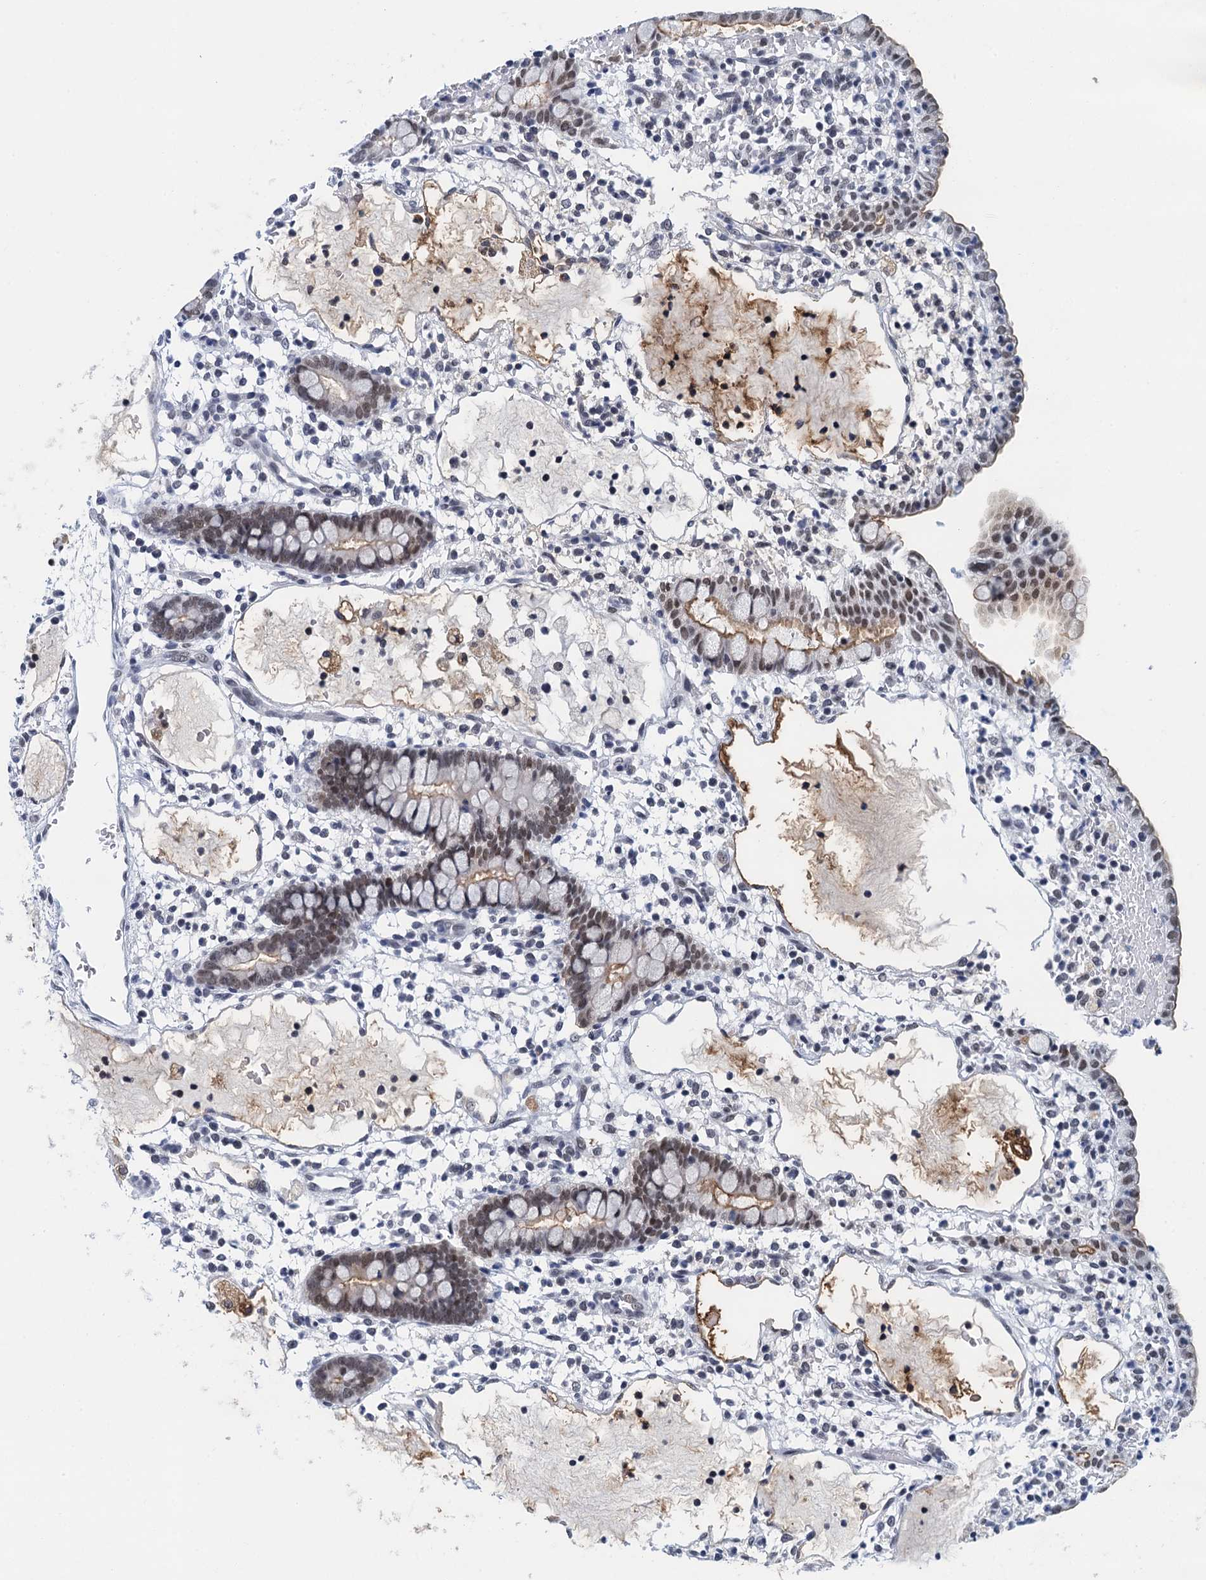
{"staining": {"intensity": "moderate", "quantity": "25%-75%", "location": "nuclear"}, "tissue": "small intestine", "cell_type": "Glandular cells", "image_type": "normal", "snomed": [{"axis": "morphology", "description": "Normal tissue, NOS"}, {"axis": "morphology", "description": "Developmental malformation"}, {"axis": "topography", "description": "Small intestine"}], "caption": "An IHC image of benign tissue is shown. Protein staining in brown highlights moderate nuclear positivity in small intestine within glandular cells. The protein is stained brown, and the nuclei are stained in blue (DAB IHC with brightfield microscopy, high magnification).", "gene": "EPS8L1", "patient": {"sex": "male"}}